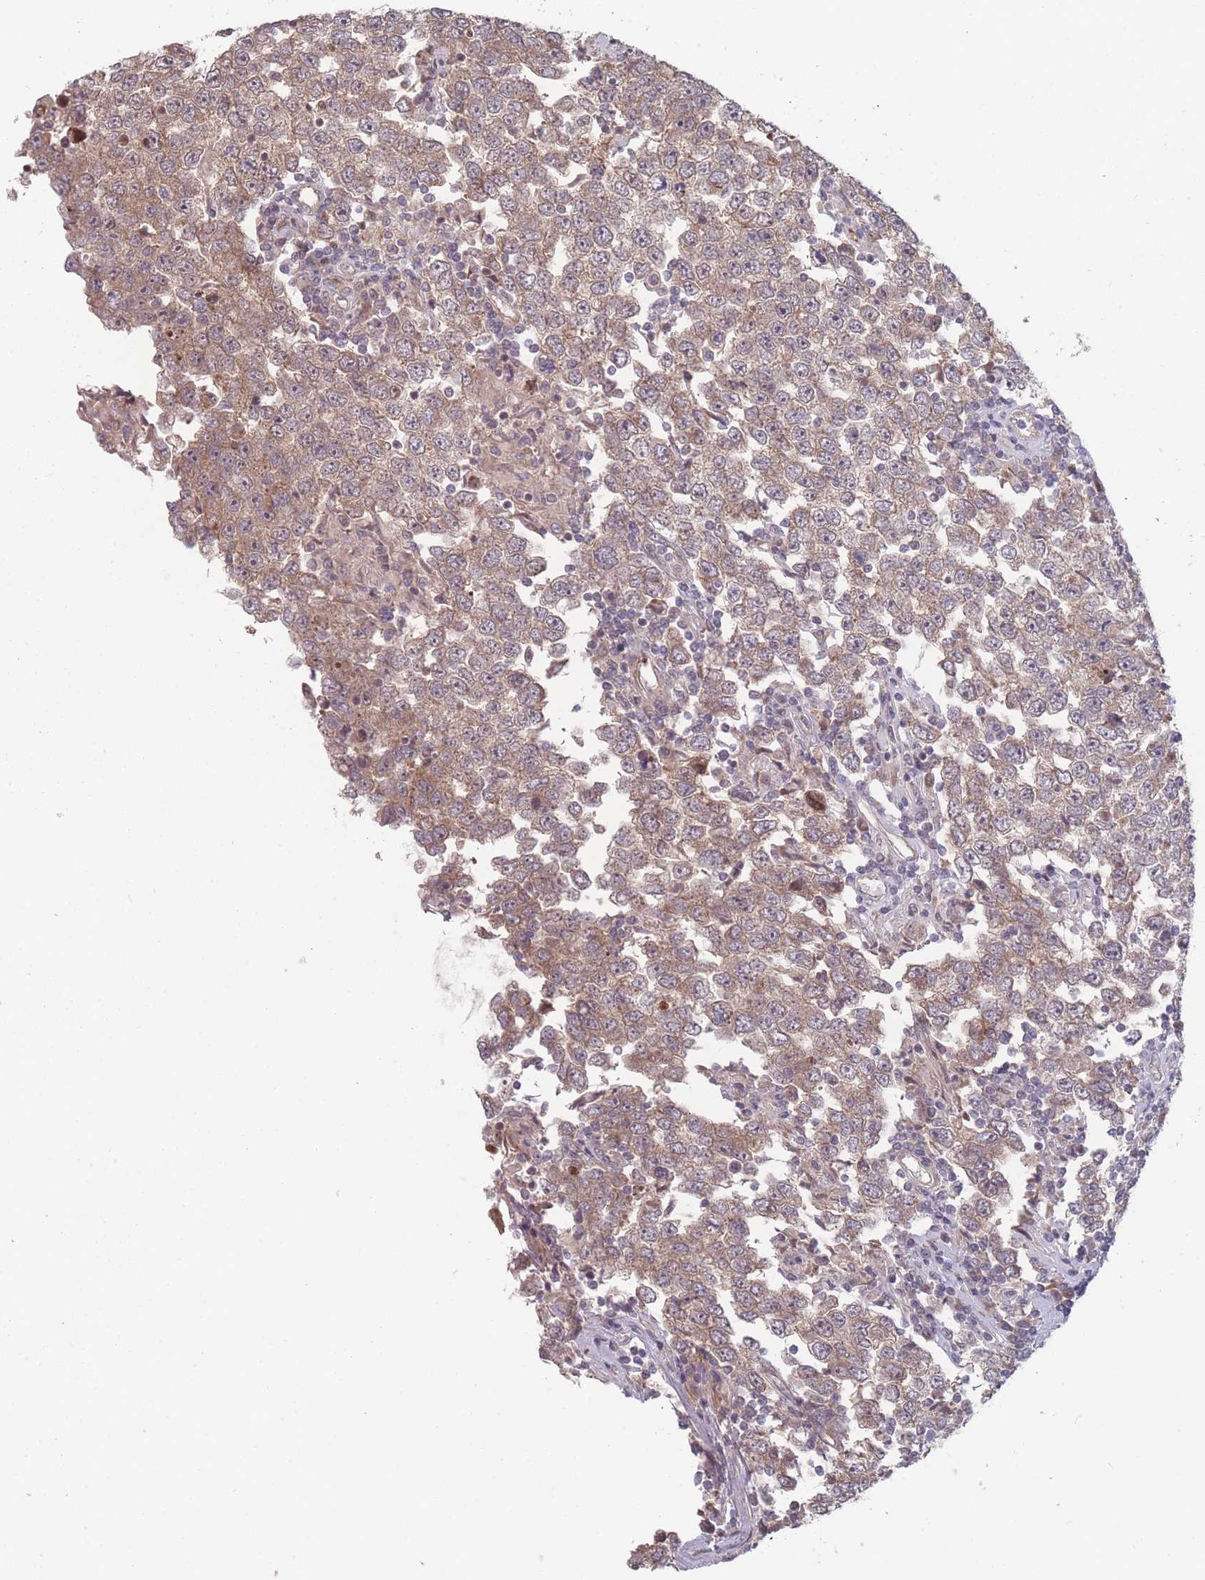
{"staining": {"intensity": "weak", "quantity": ">75%", "location": "cytoplasmic/membranous"}, "tissue": "testis cancer", "cell_type": "Tumor cells", "image_type": "cancer", "snomed": [{"axis": "morphology", "description": "Seminoma, NOS"}, {"axis": "morphology", "description": "Carcinoma, Embryonal, NOS"}, {"axis": "topography", "description": "Testis"}], "caption": "There is low levels of weak cytoplasmic/membranous positivity in tumor cells of embryonal carcinoma (testis), as demonstrated by immunohistochemical staining (brown color).", "gene": "RPS18", "patient": {"sex": "male", "age": 28}}